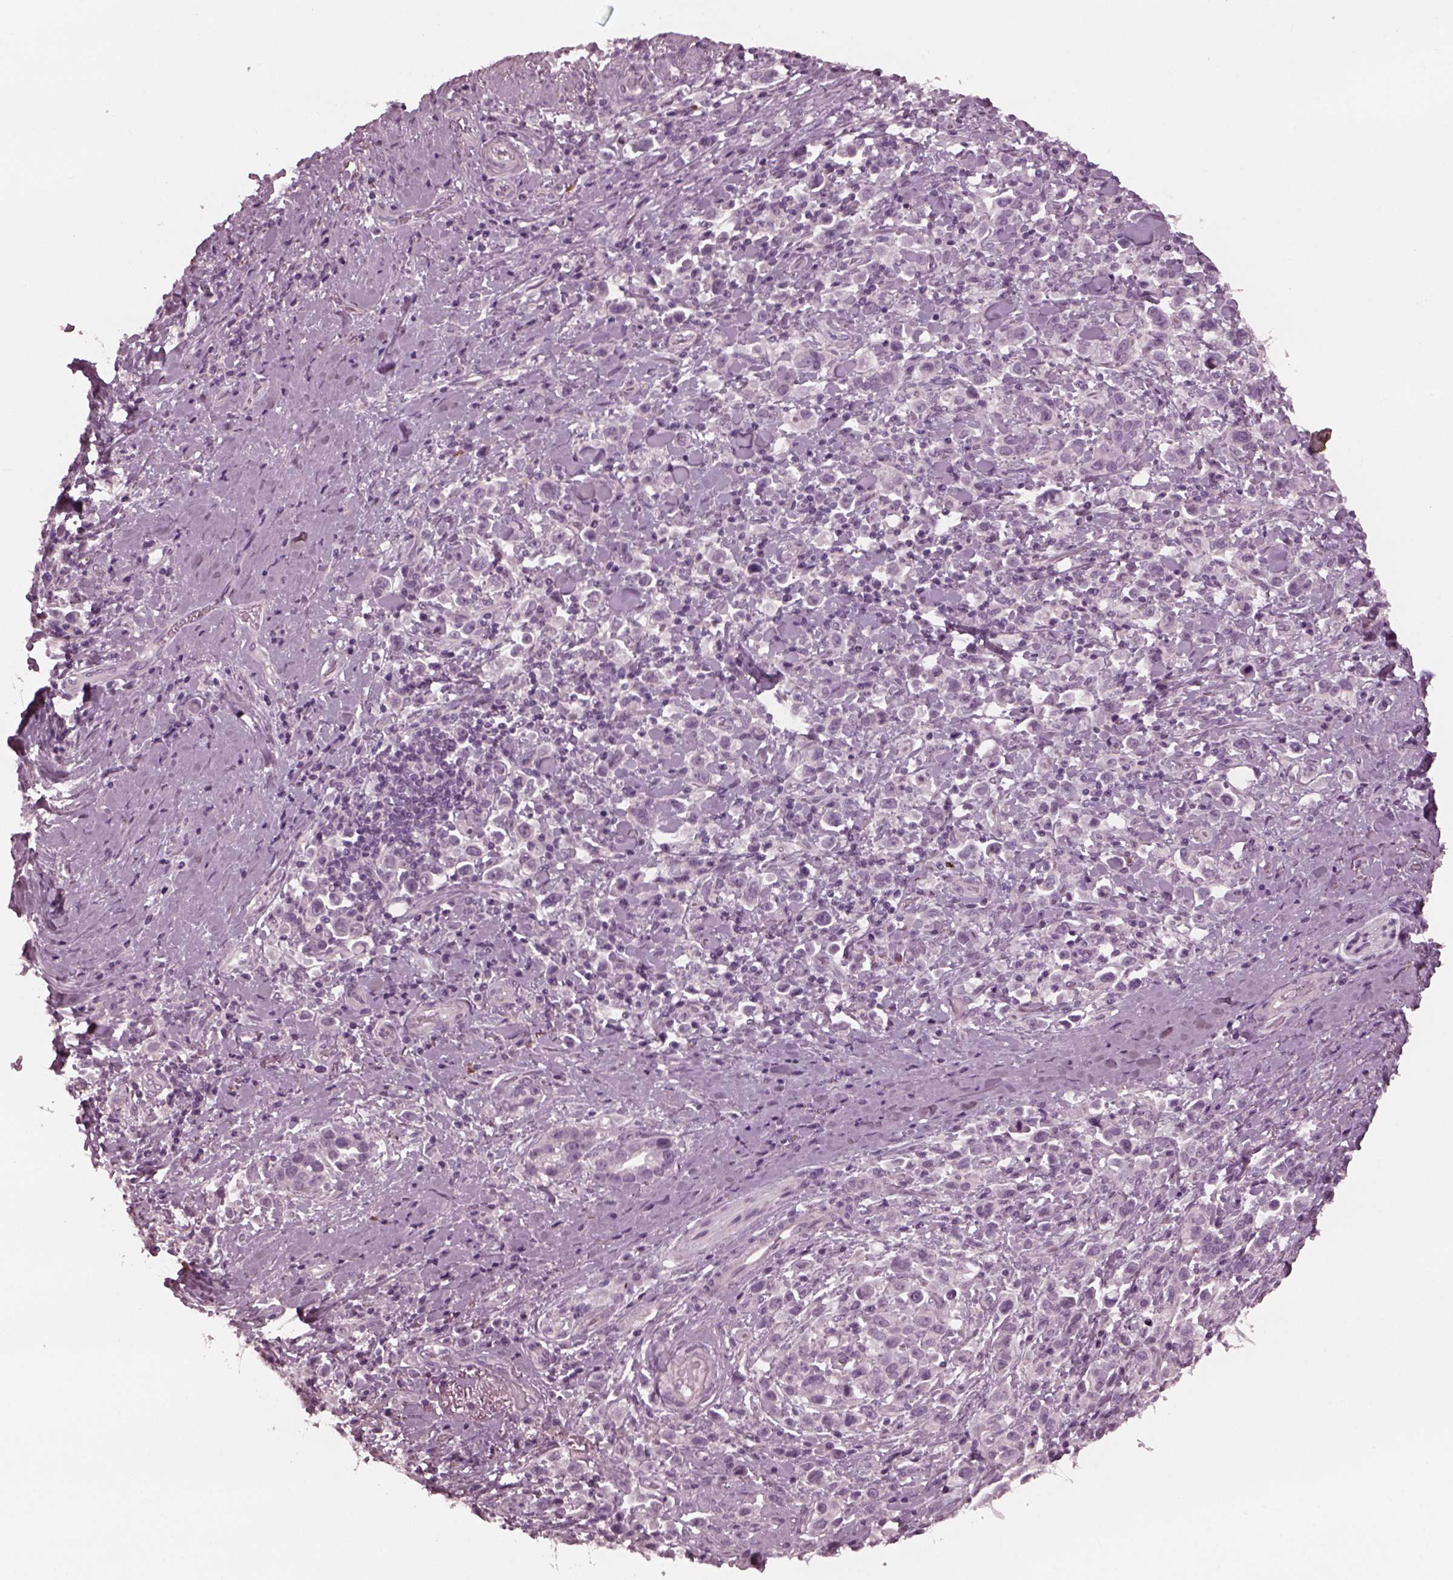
{"staining": {"intensity": "negative", "quantity": "none", "location": "none"}, "tissue": "stomach cancer", "cell_type": "Tumor cells", "image_type": "cancer", "snomed": [{"axis": "morphology", "description": "Adenocarcinoma, NOS"}, {"axis": "topography", "description": "Stomach"}], "caption": "Tumor cells are negative for brown protein staining in stomach cancer.", "gene": "YY2", "patient": {"sex": "male", "age": 93}}